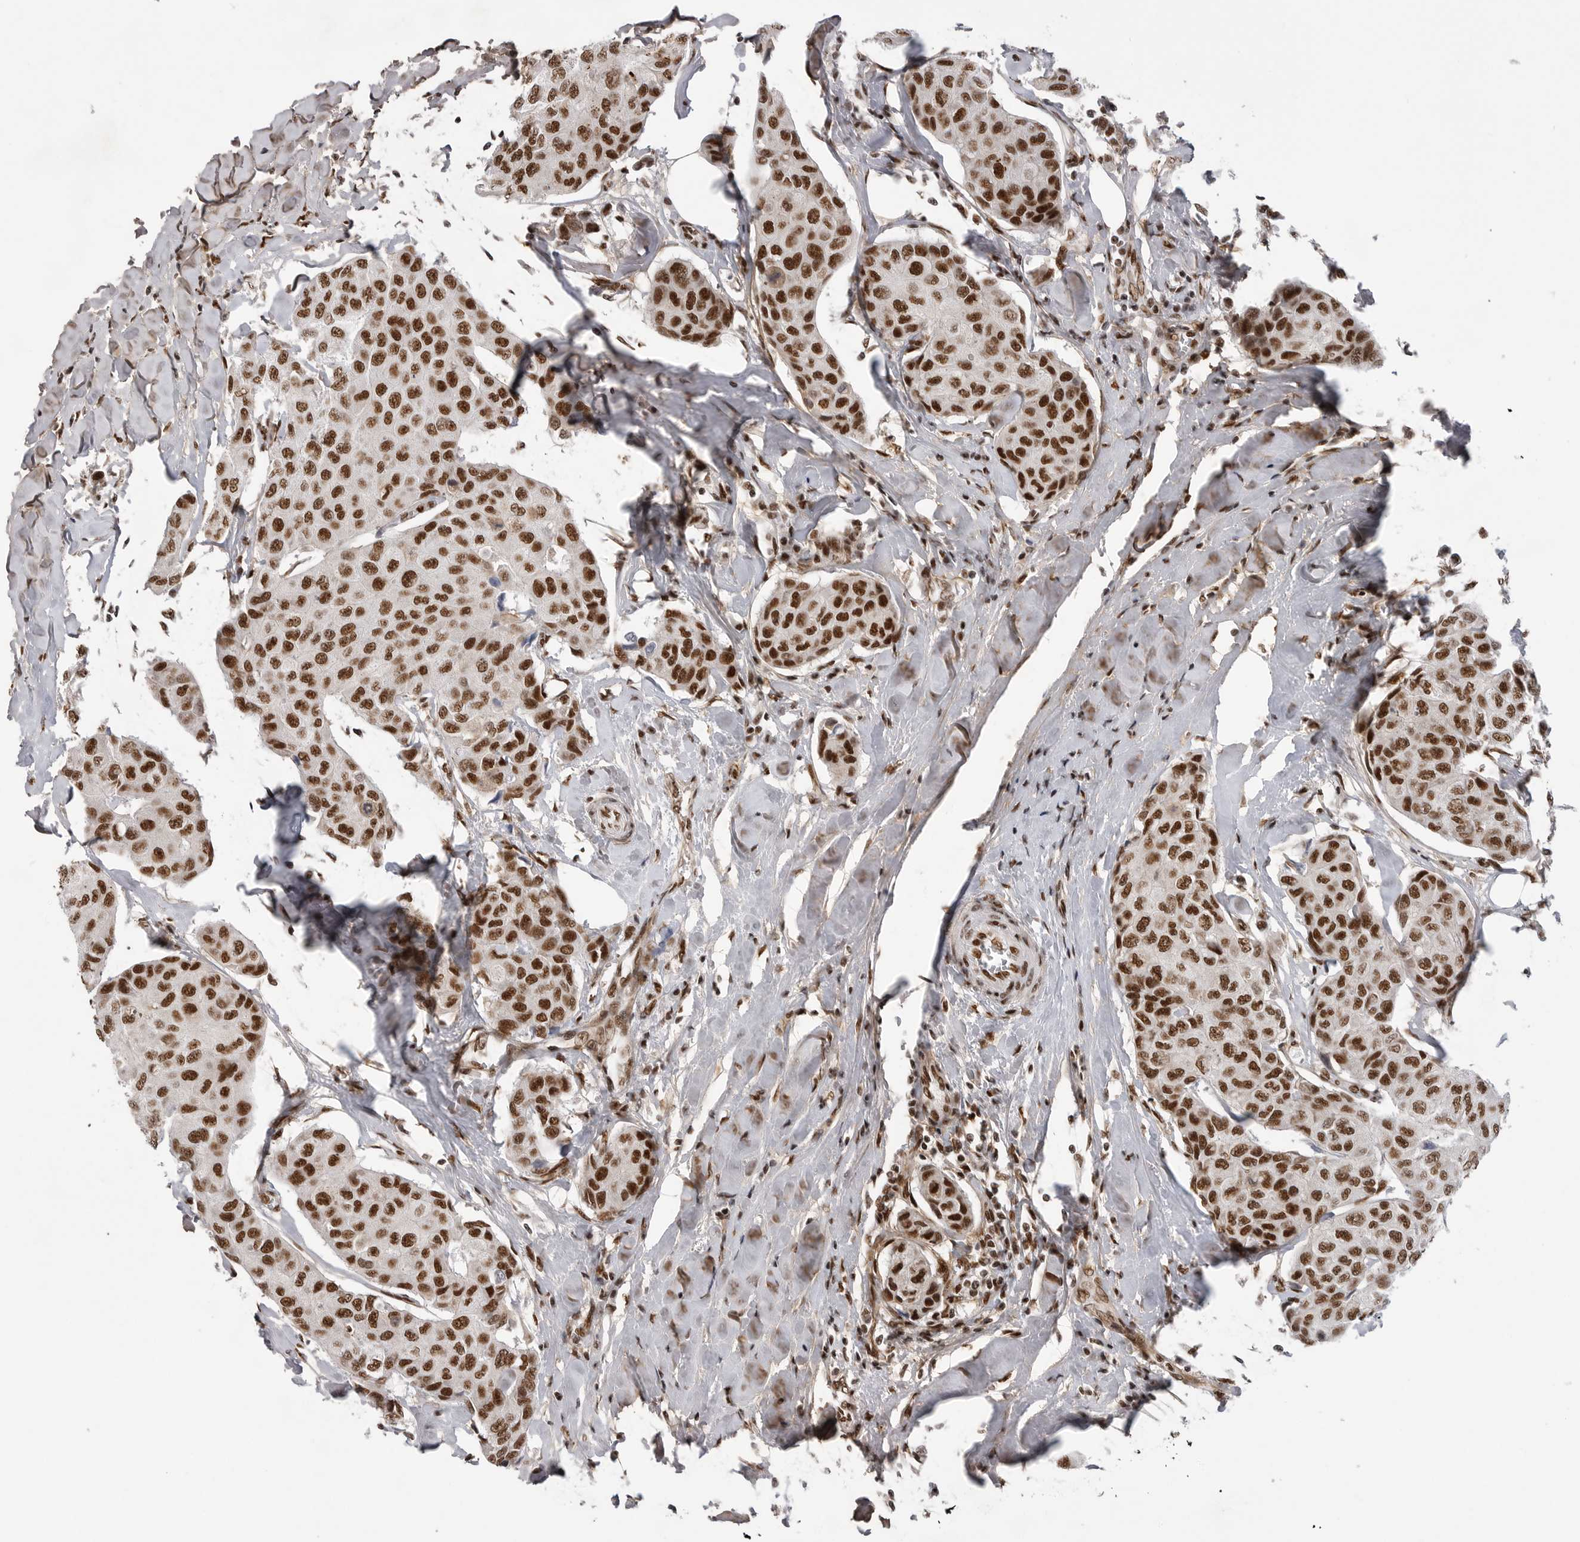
{"staining": {"intensity": "strong", "quantity": ">75%", "location": "nuclear"}, "tissue": "breast cancer", "cell_type": "Tumor cells", "image_type": "cancer", "snomed": [{"axis": "morphology", "description": "Duct carcinoma"}, {"axis": "topography", "description": "Breast"}], "caption": "Approximately >75% of tumor cells in human breast cancer (intraductal carcinoma) exhibit strong nuclear protein positivity as visualized by brown immunohistochemical staining.", "gene": "PPP1R8", "patient": {"sex": "female", "age": 80}}